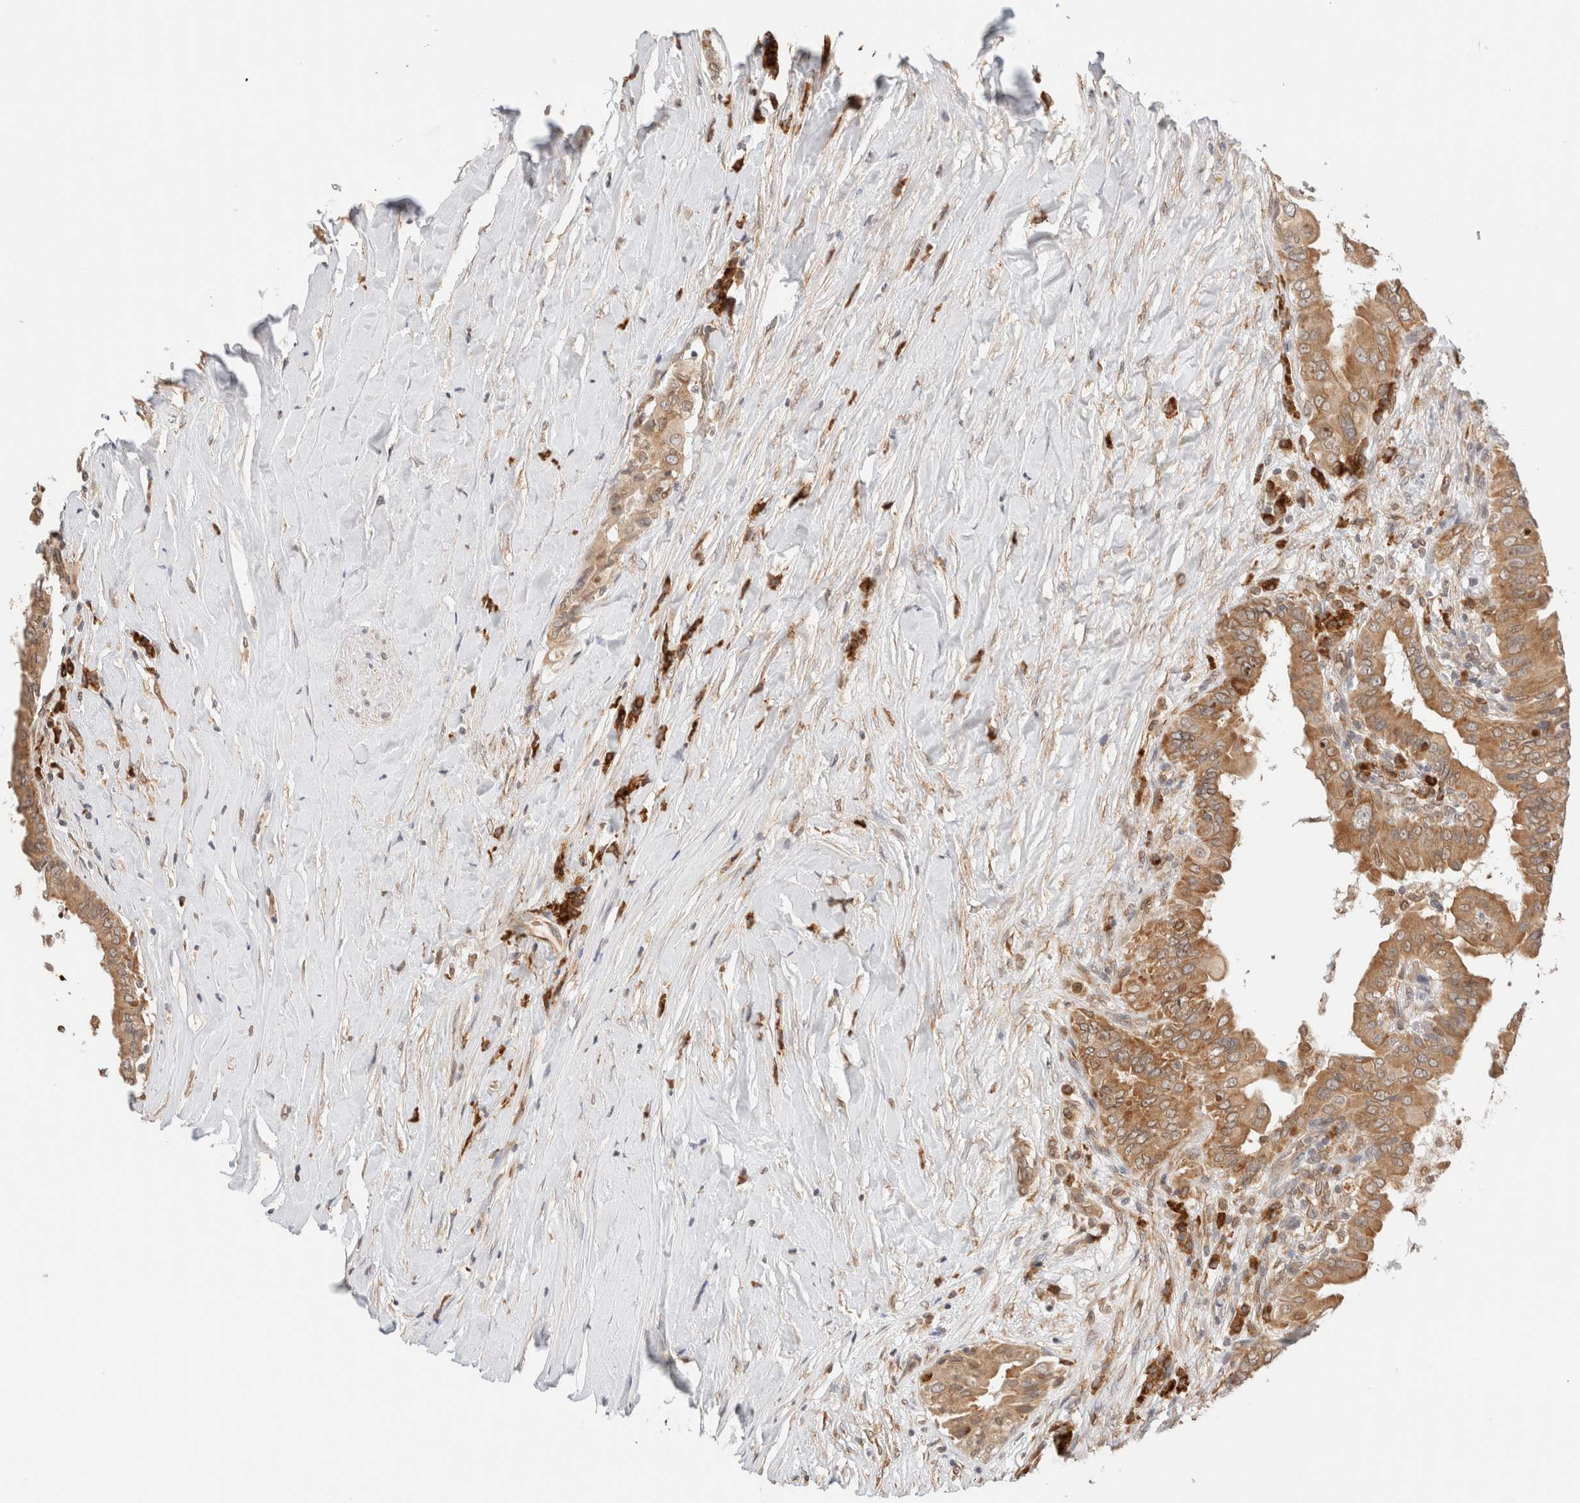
{"staining": {"intensity": "moderate", "quantity": ">75%", "location": "cytoplasmic/membranous,nuclear"}, "tissue": "thyroid cancer", "cell_type": "Tumor cells", "image_type": "cancer", "snomed": [{"axis": "morphology", "description": "Papillary adenocarcinoma, NOS"}, {"axis": "topography", "description": "Thyroid gland"}], "caption": "The histopathology image shows a brown stain indicating the presence of a protein in the cytoplasmic/membranous and nuclear of tumor cells in thyroid papillary adenocarcinoma.", "gene": "SYVN1", "patient": {"sex": "male", "age": 33}}